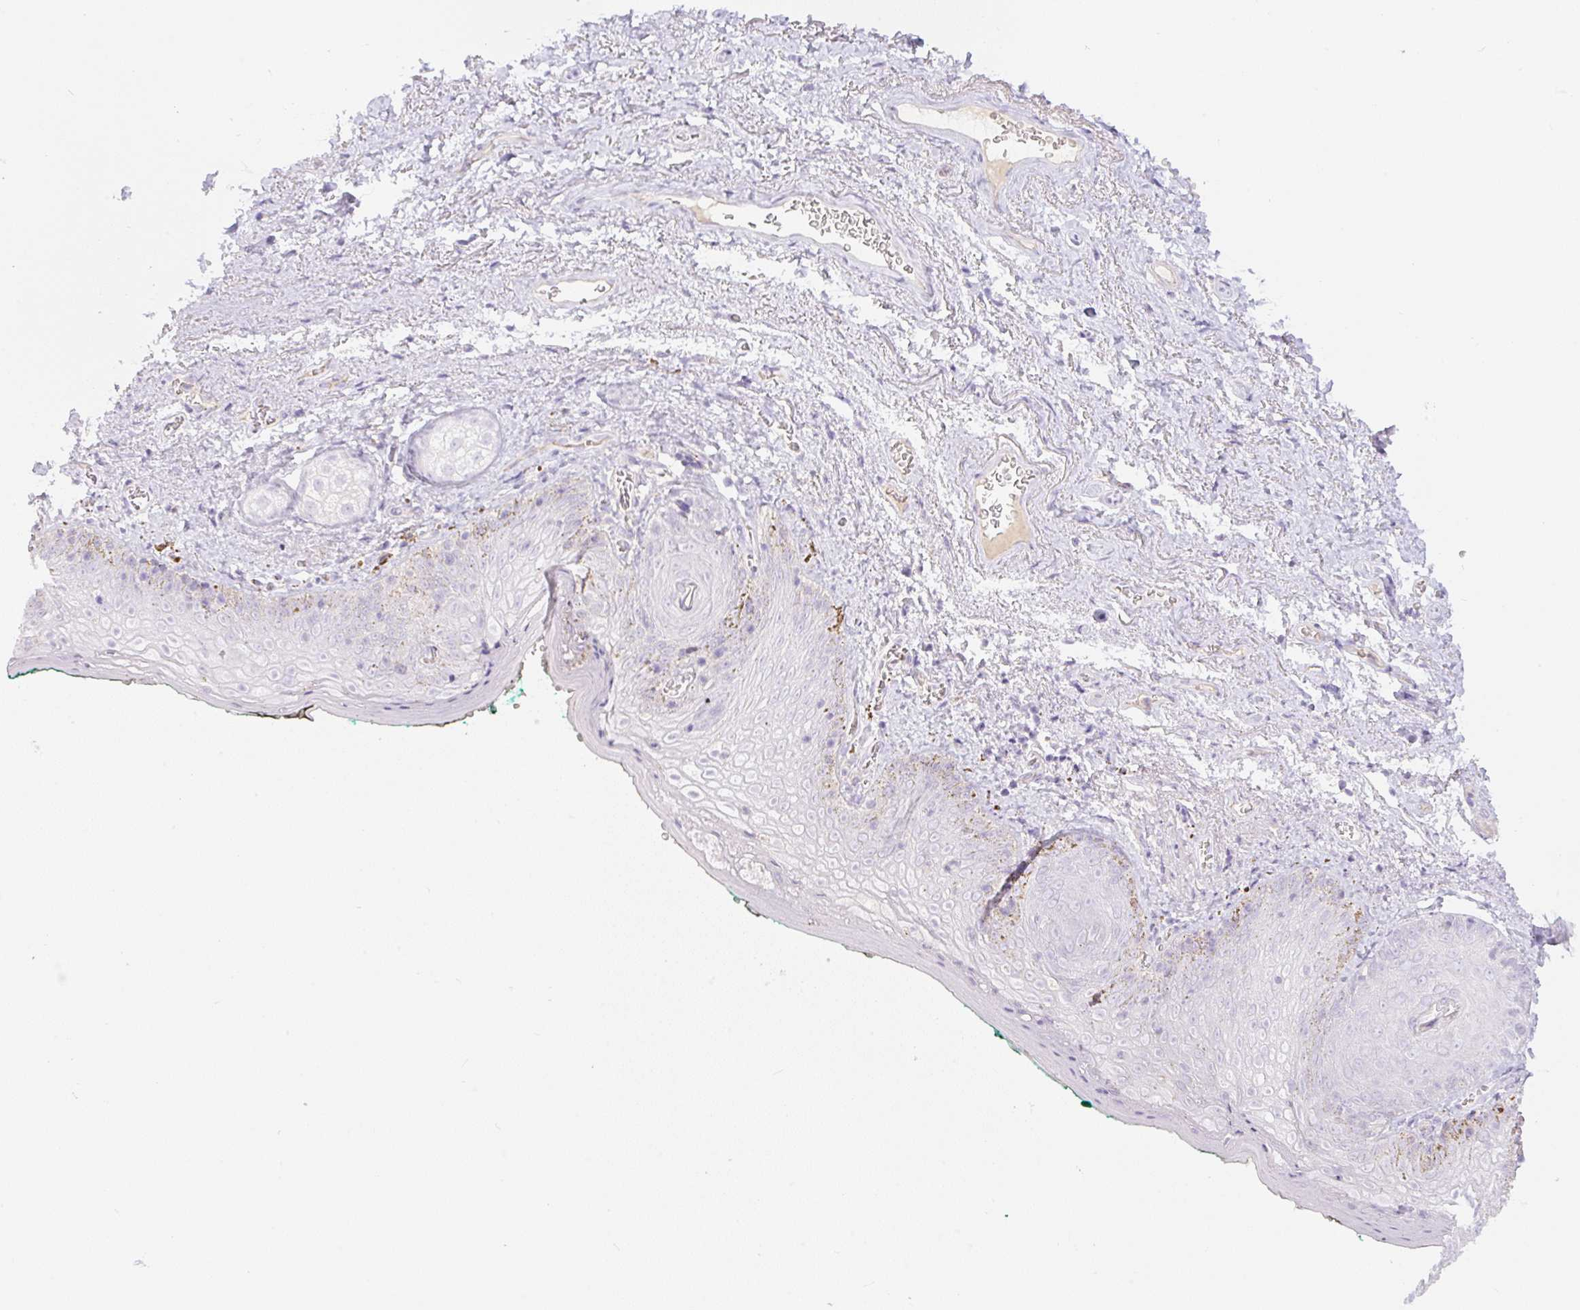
{"staining": {"intensity": "negative", "quantity": "none", "location": "none"}, "tissue": "vagina", "cell_type": "Squamous epithelial cells", "image_type": "normal", "snomed": [{"axis": "morphology", "description": "Normal tissue, NOS"}, {"axis": "topography", "description": "Vulva"}, {"axis": "topography", "description": "Vagina"}, {"axis": "topography", "description": "Peripheral nerve tissue"}], "caption": "This is a image of immunohistochemistry (IHC) staining of unremarkable vagina, which shows no expression in squamous epithelial cells.", "gene": "MIA2", "patient": {"sex": "female", "age": 66}}